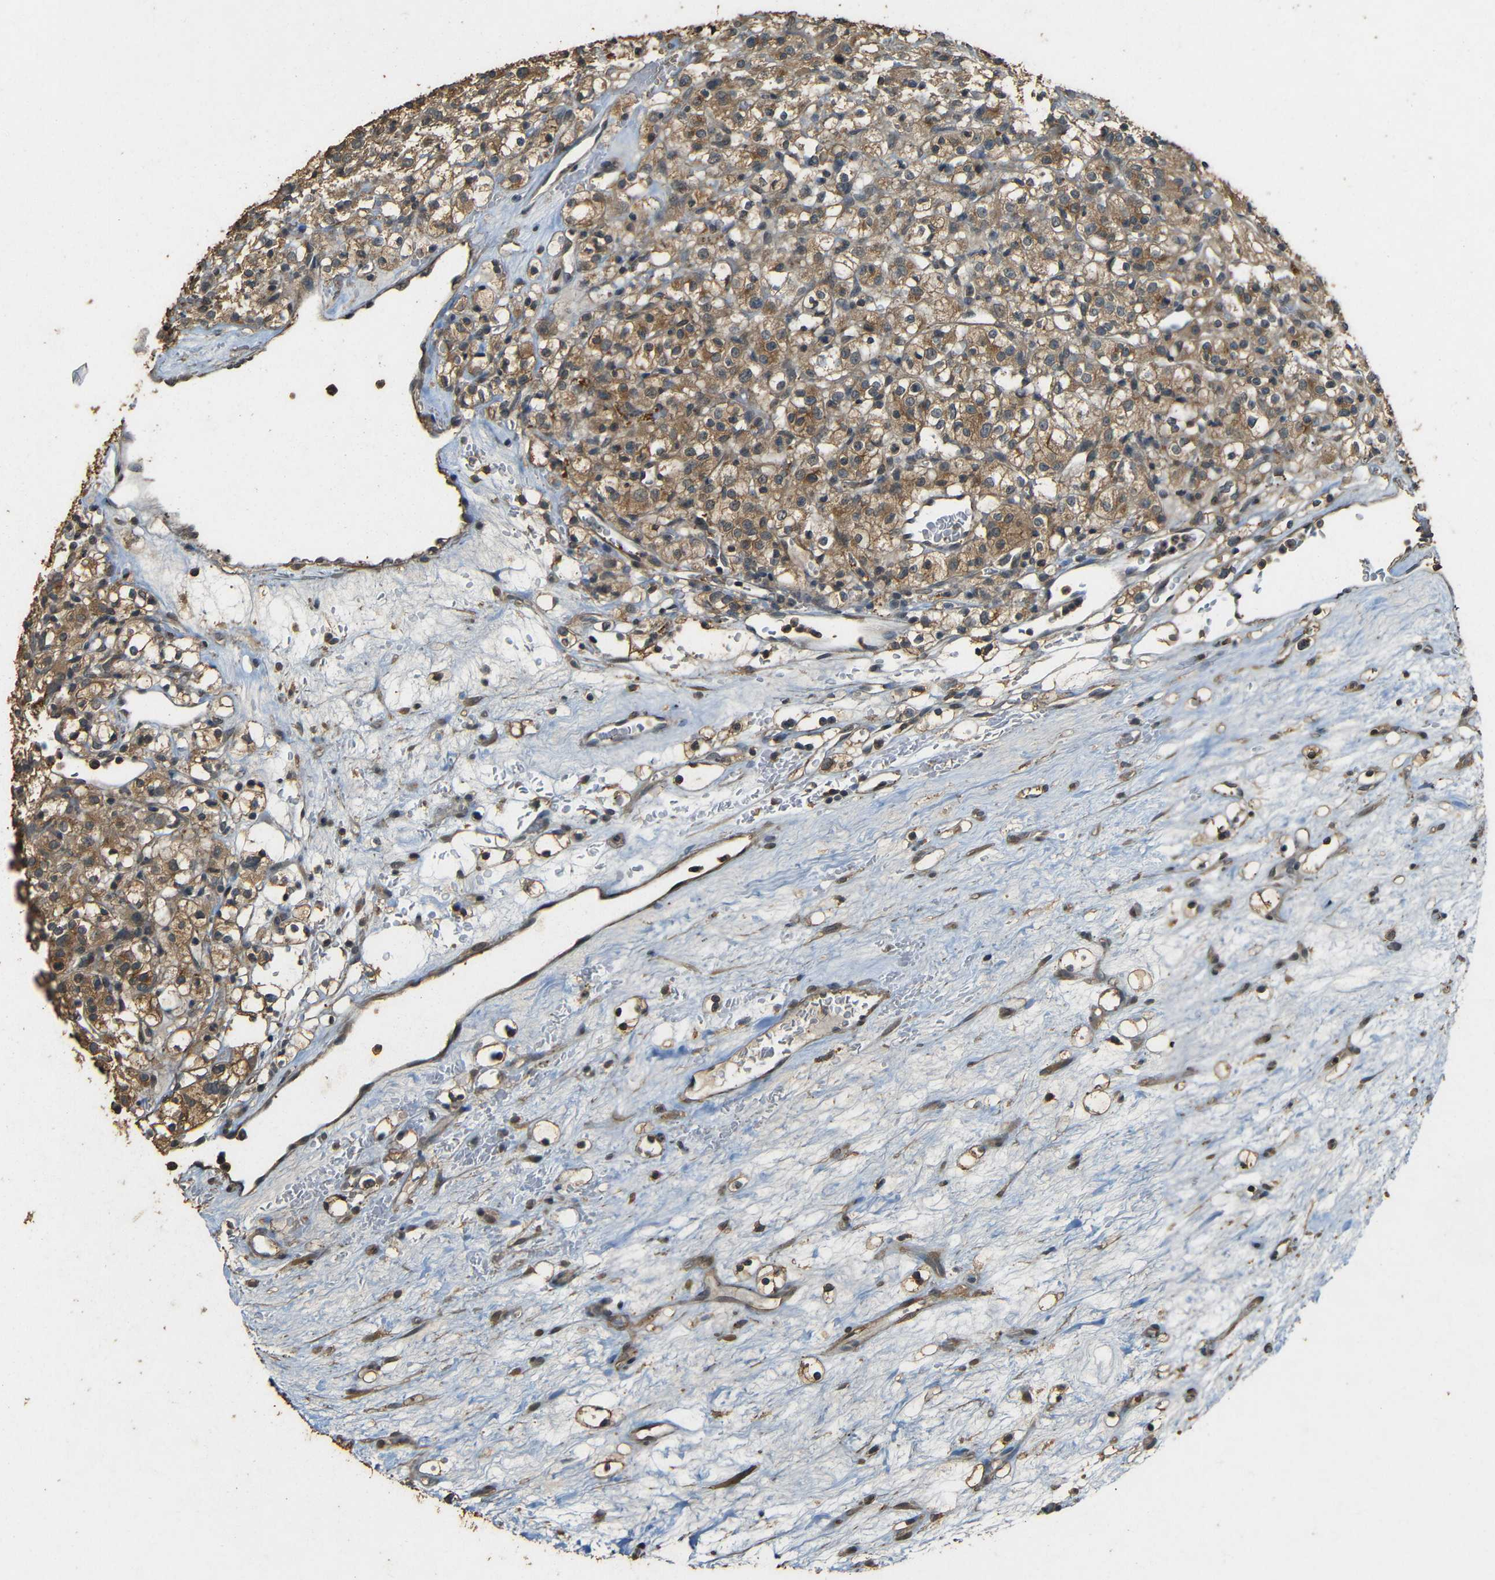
{"staining": {"intensity": "moderate", "quantity": ">75%", "location": "cytoplasmic/membranous"}, "tissue": "renal cancer", "cell_type": "Tumor cells", "image_type": "cancer", "snomed": [{"axis": "morphology", "description": "Normal tissue, NOS"}, {"axis": "morphology", "description": "Adenocarcinoma, NOS"}, {"axis": "topography", "description": "Kidney"}], "caption": "A brown stain shows moderate cytoplasmic/membranous staining of a protein in renal cancer (adenocarcinoma) tumor cells. The protein is stained brown, and the nuclei are stained in blue (DAB (3,3'-diaminobenzidine) IHC with brightfield microscopy, high magnification).", "gene": "PDE5A", "patient": {"sex": "female", "age": 72}}